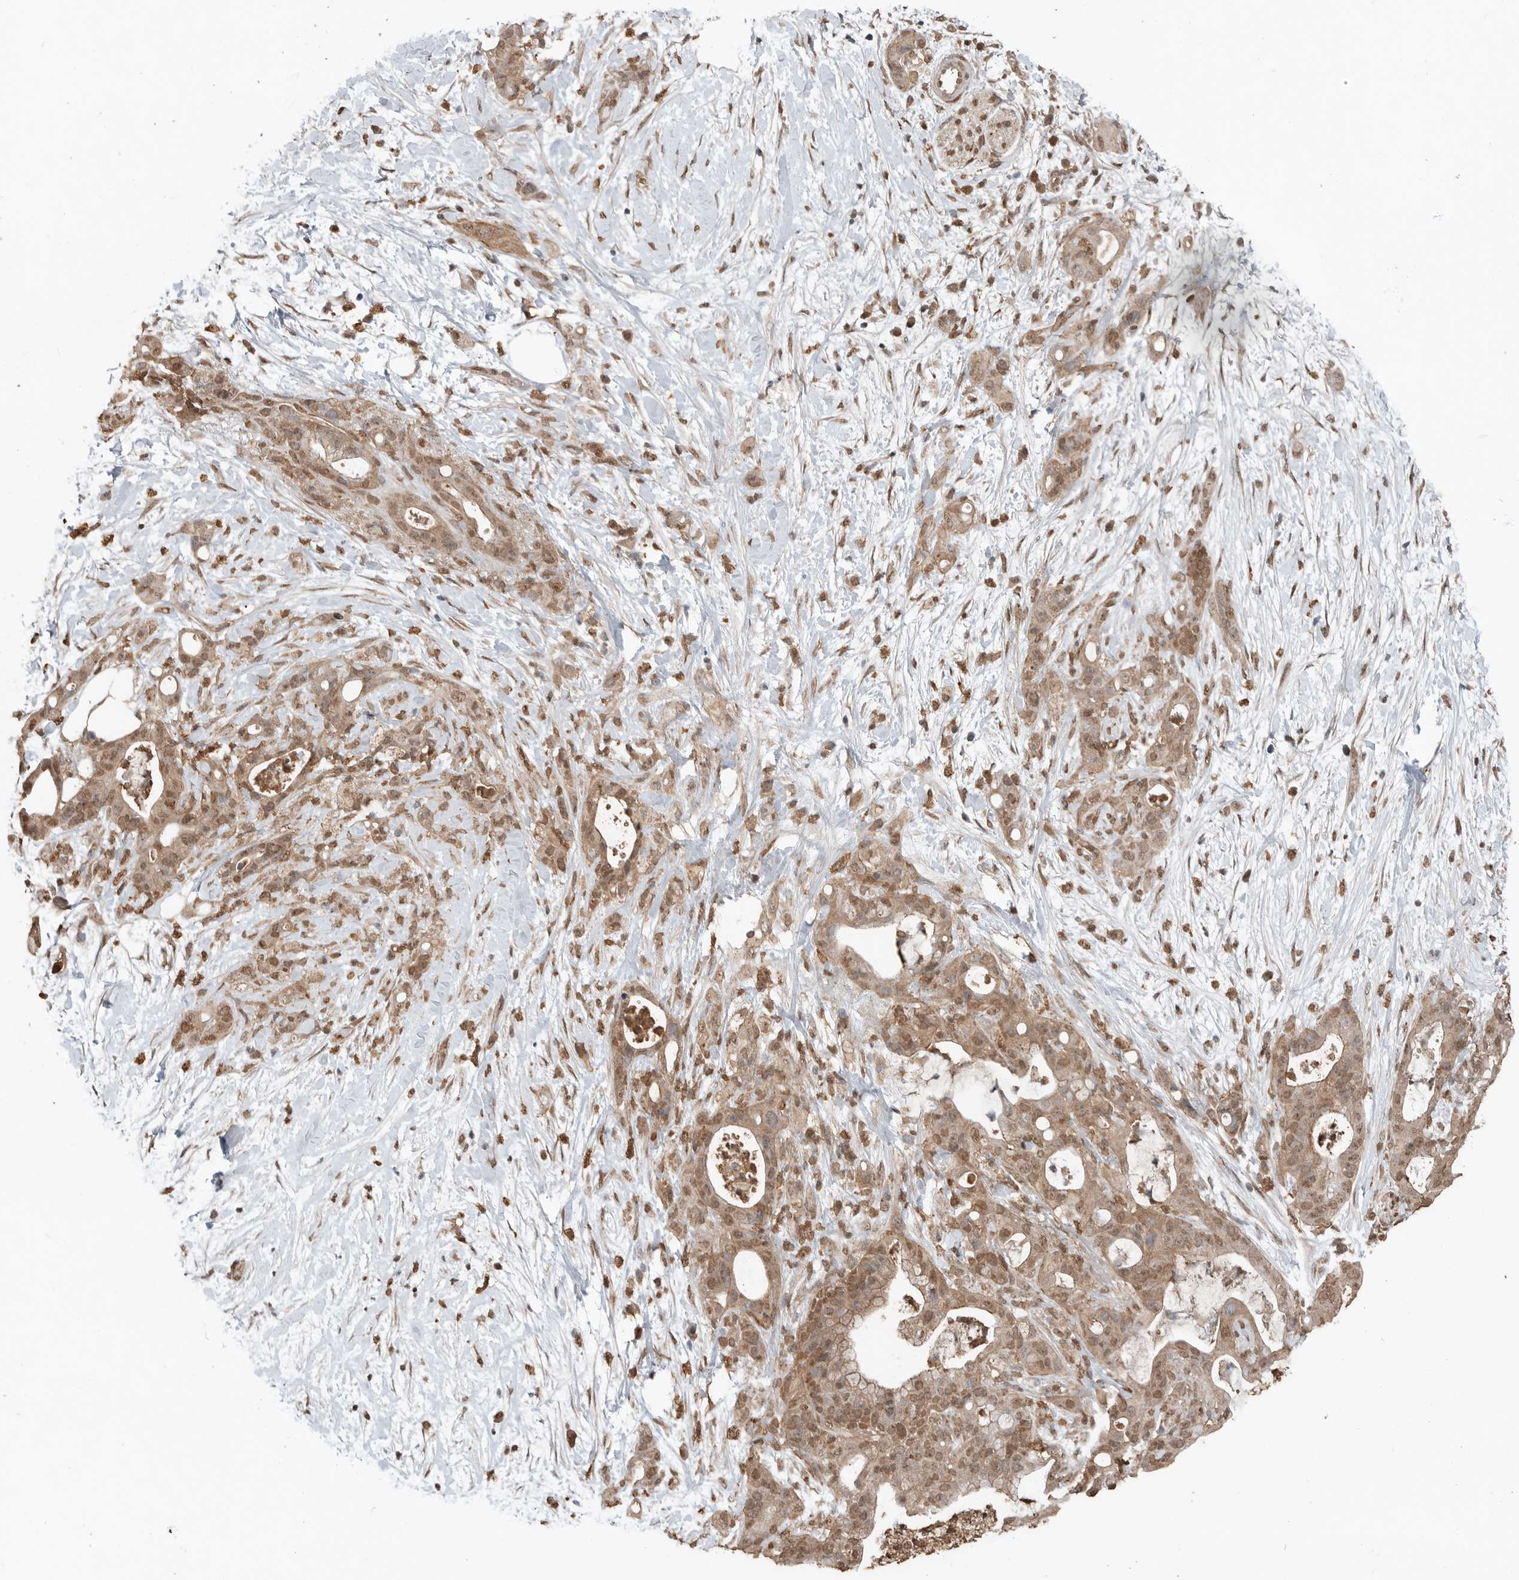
{"staining": {"intensity": "moderate", "quantity": ">75%", "location": "cytoplasmic/membranous,nuclear"}, "tissue": "pancreatic cancer", "cell_type": "Tumor cells", "image_type": "cancer", "snomed": [{"axis": "morphology", "description": "Adenocarcinoma, NOS"}, {"axis": "topography", "description": "Pancreas"}], "caption": "Immunohistochemistry histopathology image of neoplastic tissue: adenocarcinoma (pancreatic) stained using immunohistochemistry (IHC) demonstrates medium levels of moderate protein expression localized specifically in the cytoplasmic/membranous and nuclear of tumor cells, appearing as a cytoplasmic/membranous and nuclear brown color.", "gene": "BLZF1", "patient": {"sex": "male", "age": 58}}